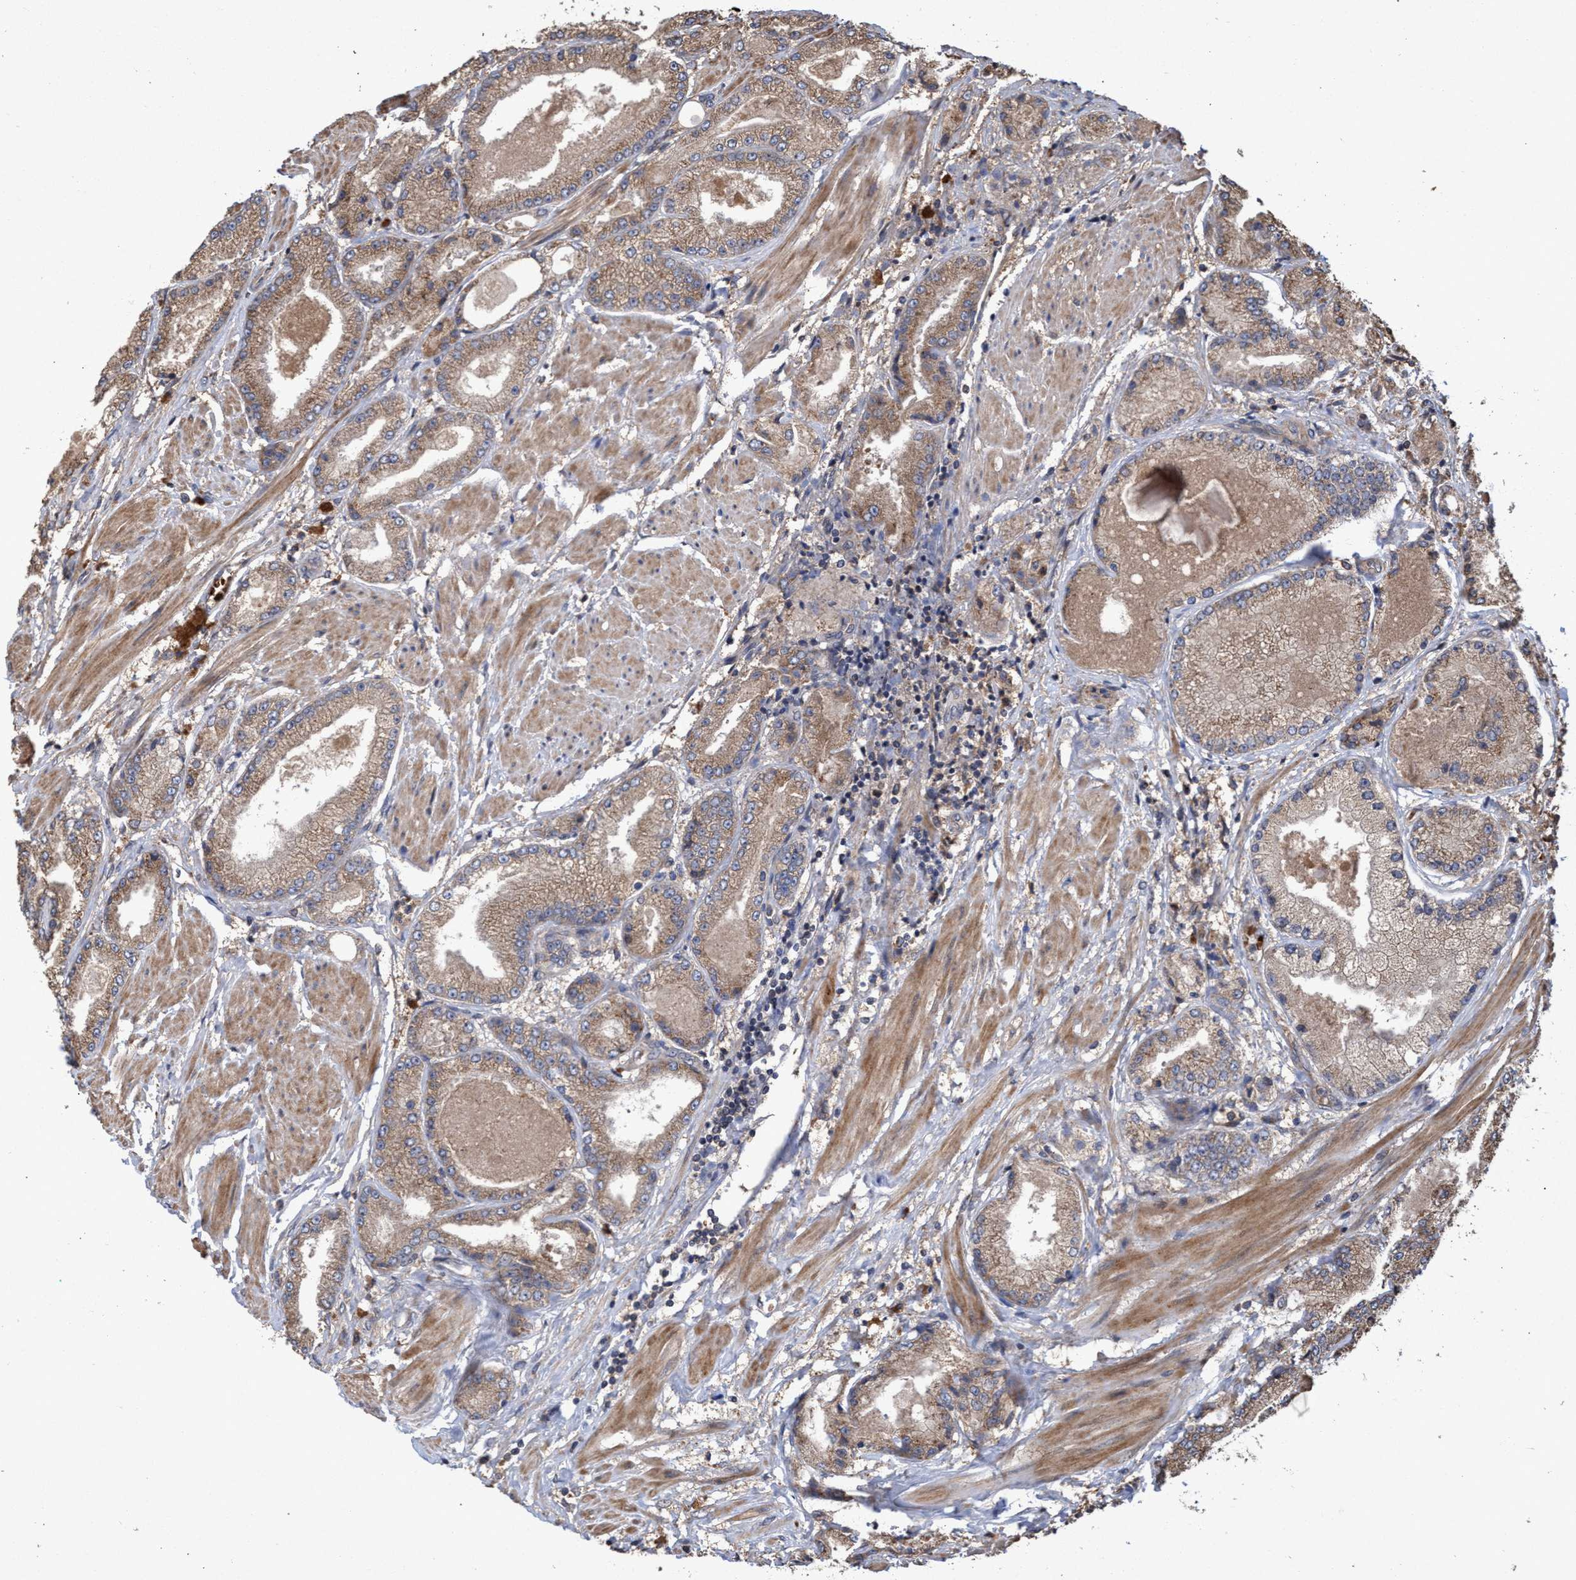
{"staining": {"intensity": "moderate", "quantity": ">75%", "location": "cytoplasmic/membranous"}, "tissue": "prostate cancer", "cell_type": "Tumor cells", "image_type": "cancer", "snomed": [{"axis": "morphology", "description": "Adenocarcinoma, High grade"}, {"axis": "topography", "description": "Prostate"}], "caption": "The histopathology image shows immunohistochemical staining of prostate cancer. There is moderate cytoplasmic/membranous staining is seen in about >75% of tumor cells.", "gene": "CHMP6", "patient": {"sex": "male", "age": 50}}